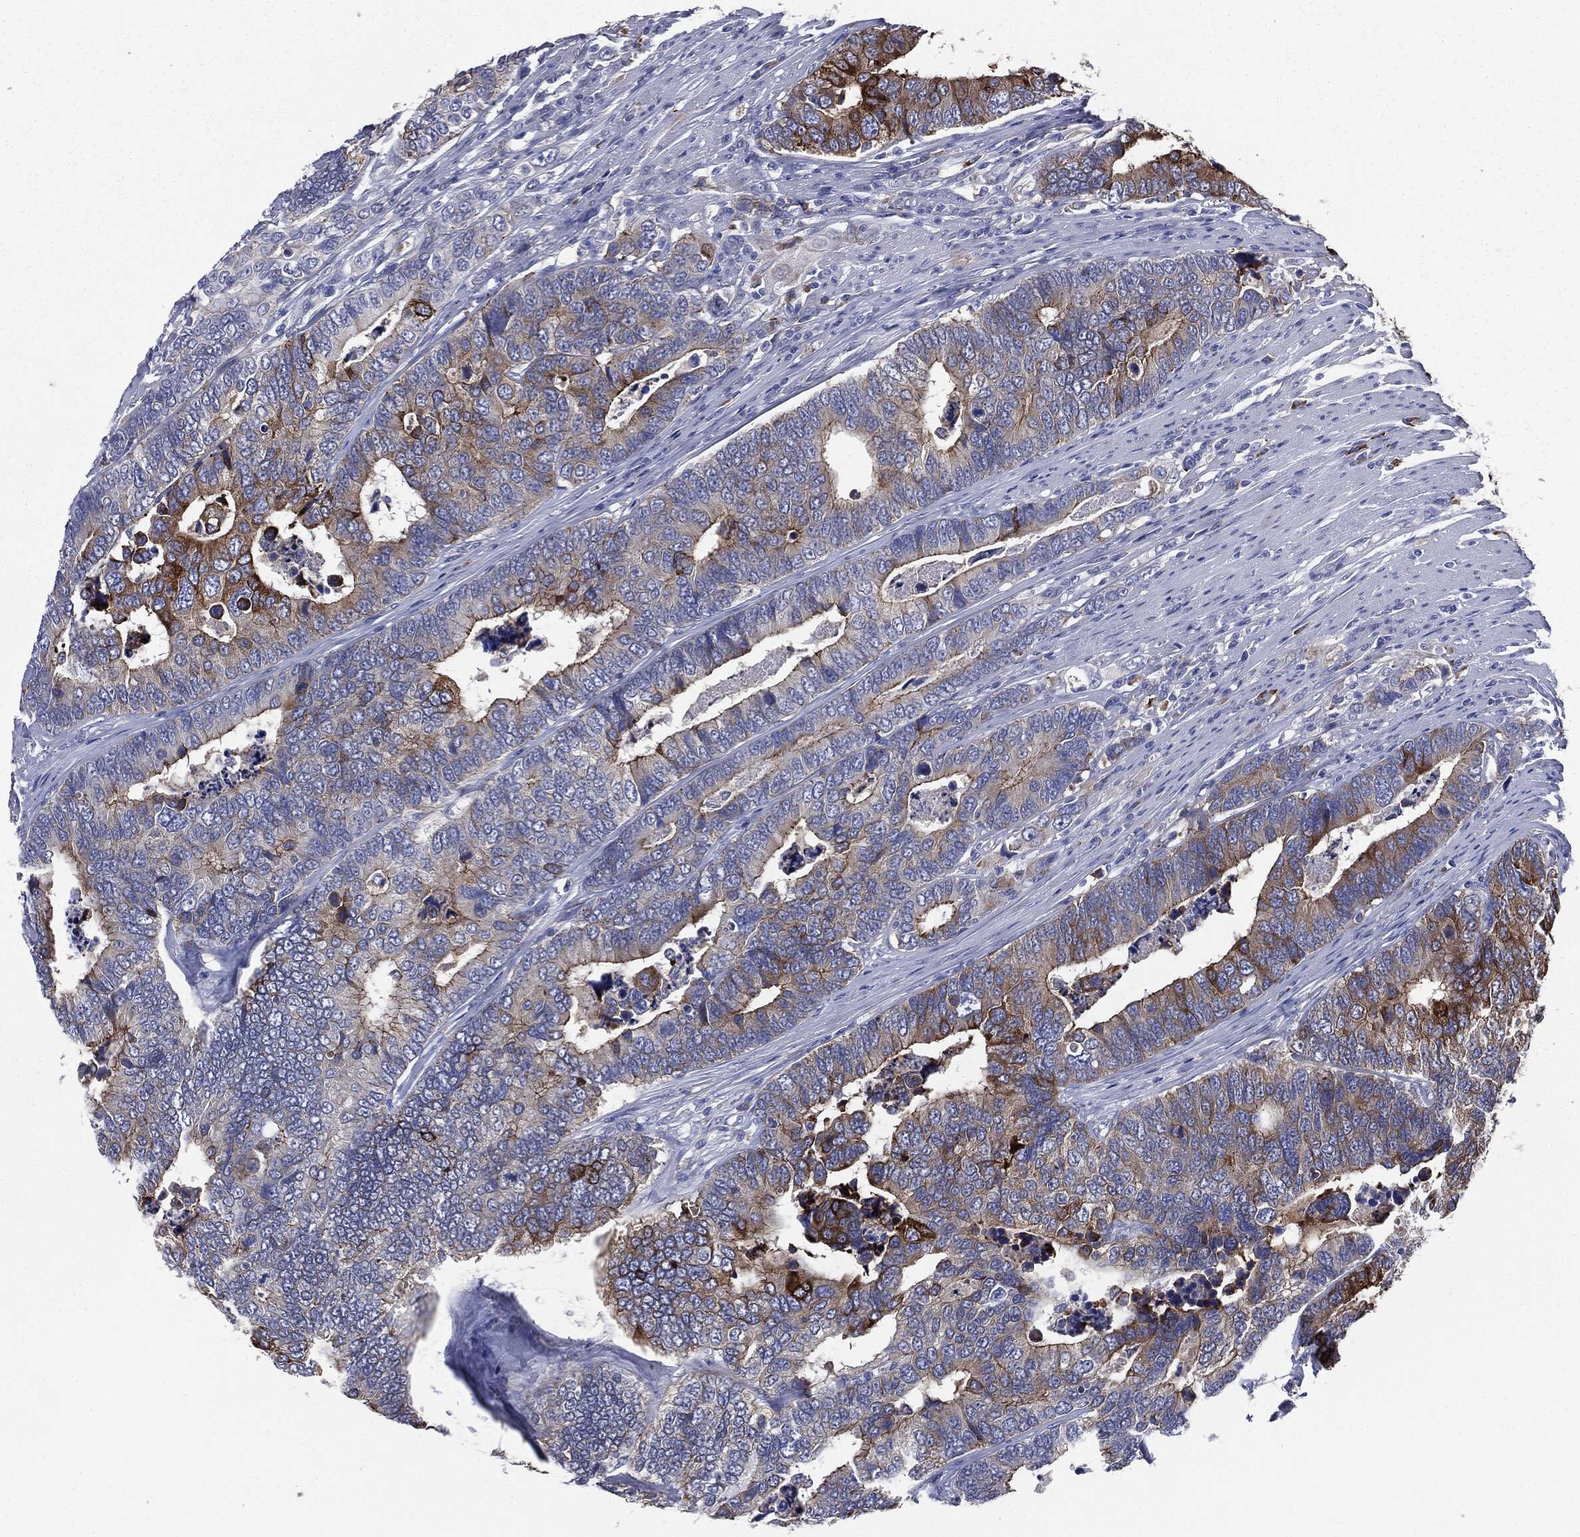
{"staining": {"intensity": "strong", "quantity": "25%-75%", "location": "cytoplasmic/membranous"}, "tissue": "colorectal cancer", "cell_type": "Tumor cells", "image_type": "cancer", "snomed": [{"axis": "morphology", "description": "Adenocarcinoma, NOS"}, {"axis": "topography", "description": "Colon"}], "caption": "Protein expression analysis of adenocarcinoma (colorectal) shows strong cytoplasmic/membranous staining in about 25%-75% of tumor cells.", "gene": "PTGS2", "patient": {"sex": "female", "age": 72}}